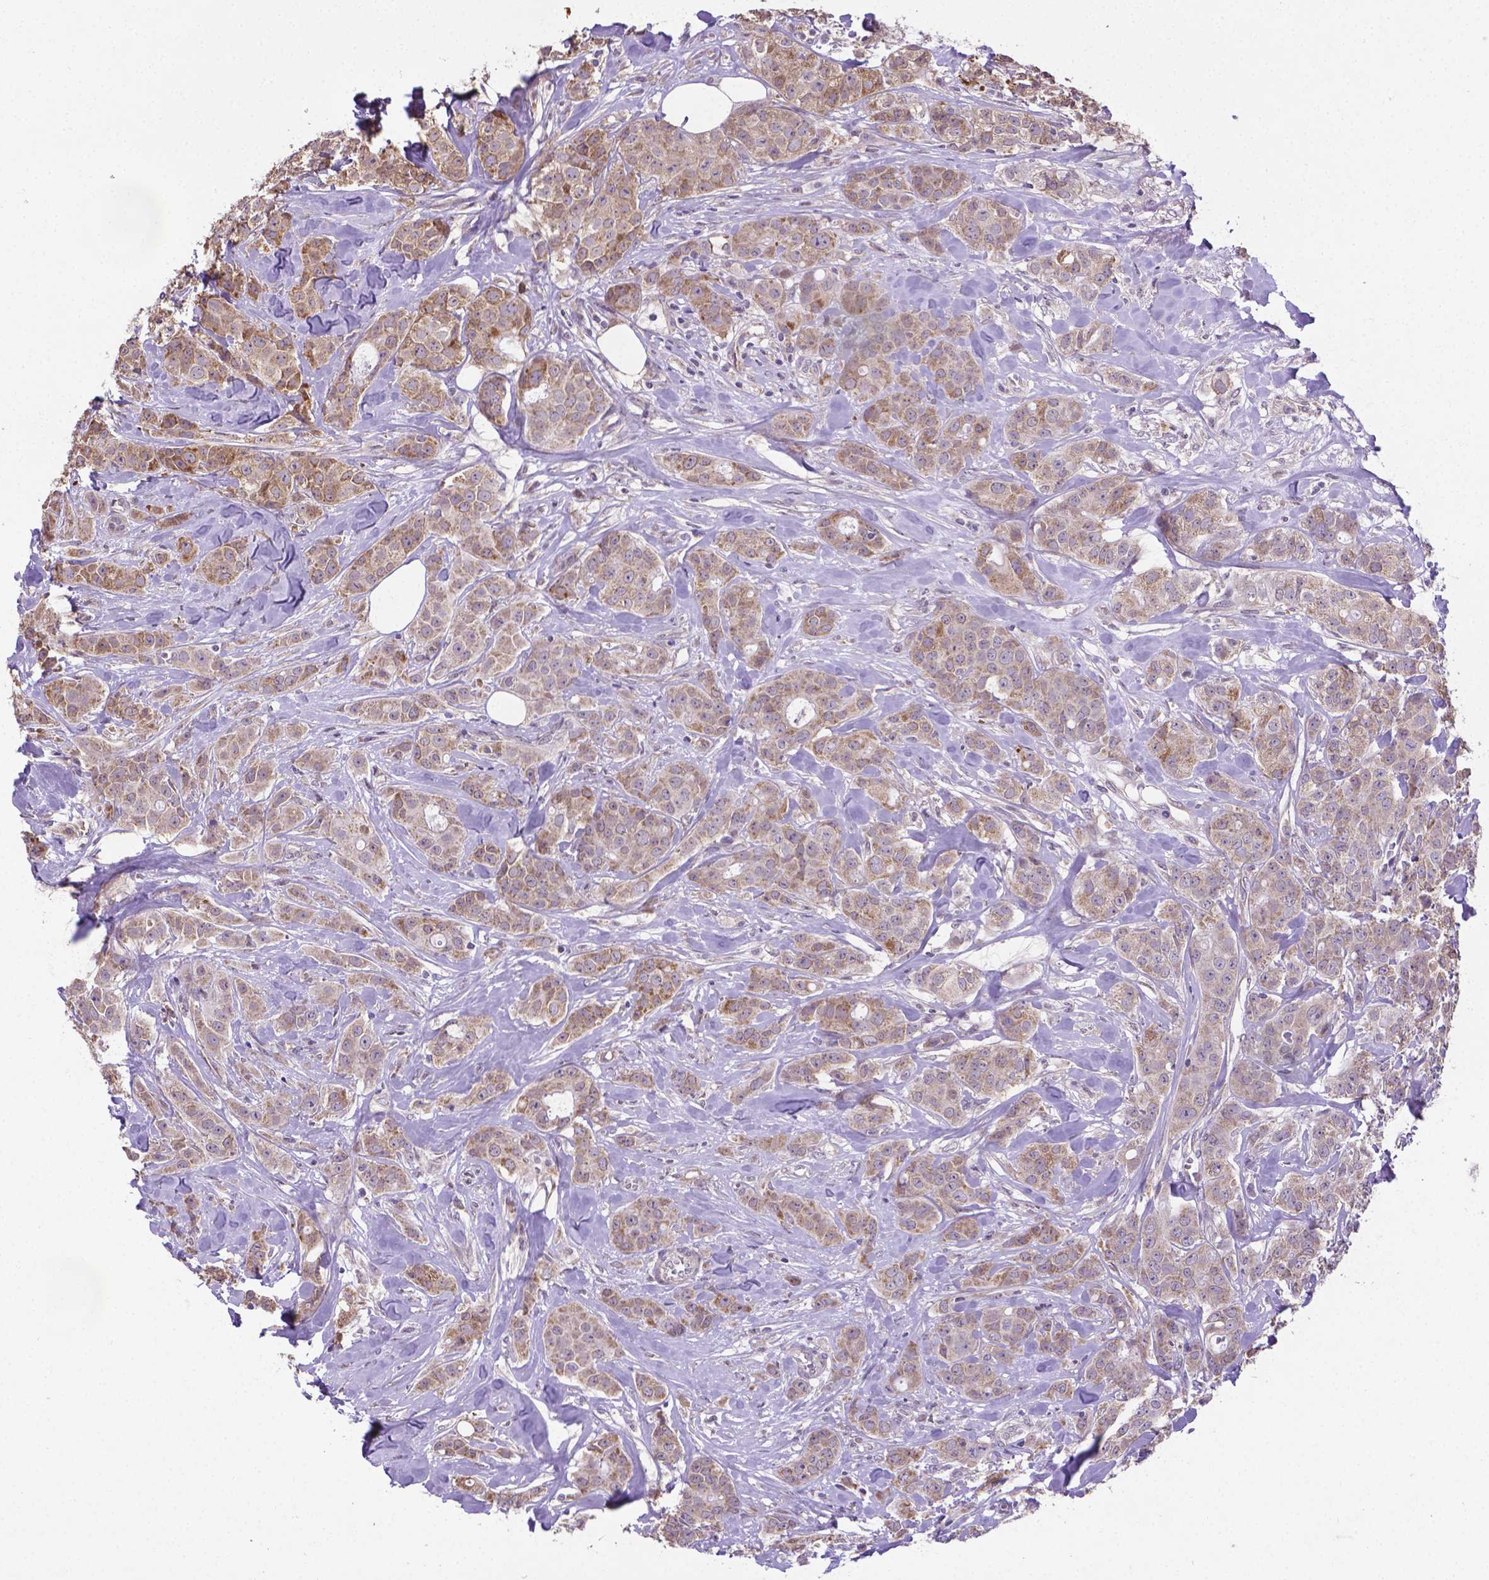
{"staining": {"intensity": "moderate", "quantity": "25%-75%", "location": "cytoplasmic/membranous"}, "tissue": "breast cancer", "cell_type": "Tumor cells", "image_type": "cancer", "snomed": [{"axis": "morphology", "description": "Duct carcinoma"}, {"axis": "topography", "description": "Breast"}], "caption": "An image of human breast cancer stained for a protein exhibits moderate cytoplasmic/membranous brown staining in tumor cells.", "gene": "GPR63", "patient": {"sex": "female", "age": 43}}